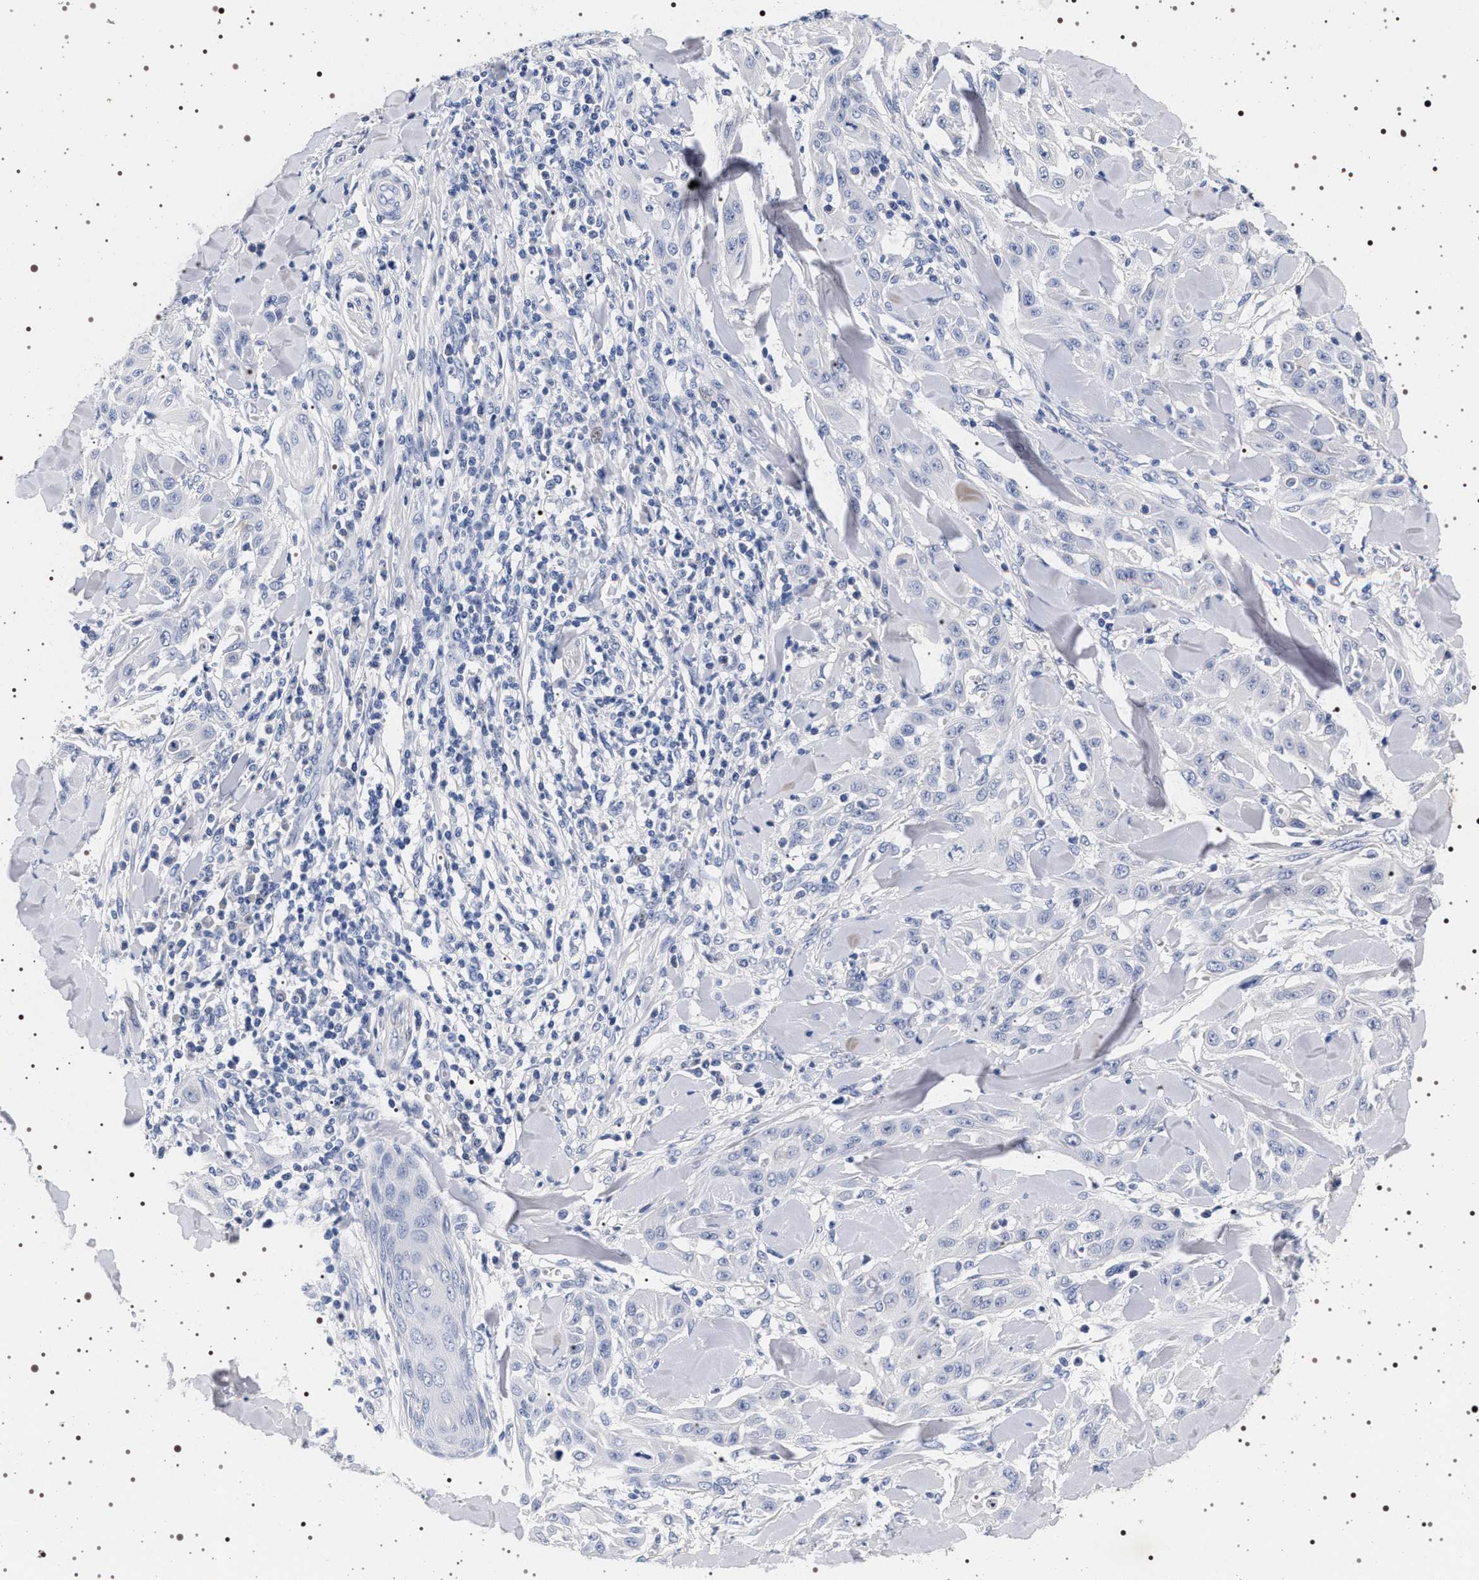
{"staining": {"intensity": "negative", "quantity": "none", "location": "none"}, "tissue": "skin cancer", "cell_type": "Tumor cells", "image_type": "cancer", "snomed": [{"axis": "morphology", "description": "Squamous cell carcinoma, NOS"}, {"axis": "topography", "description": "Skin"}], "caption": "Protein analysis of skin cancer displays no significant positivity in tumor cells.", "gene": "MAPK10", "patient": {"sex": "male", "age": 24}}